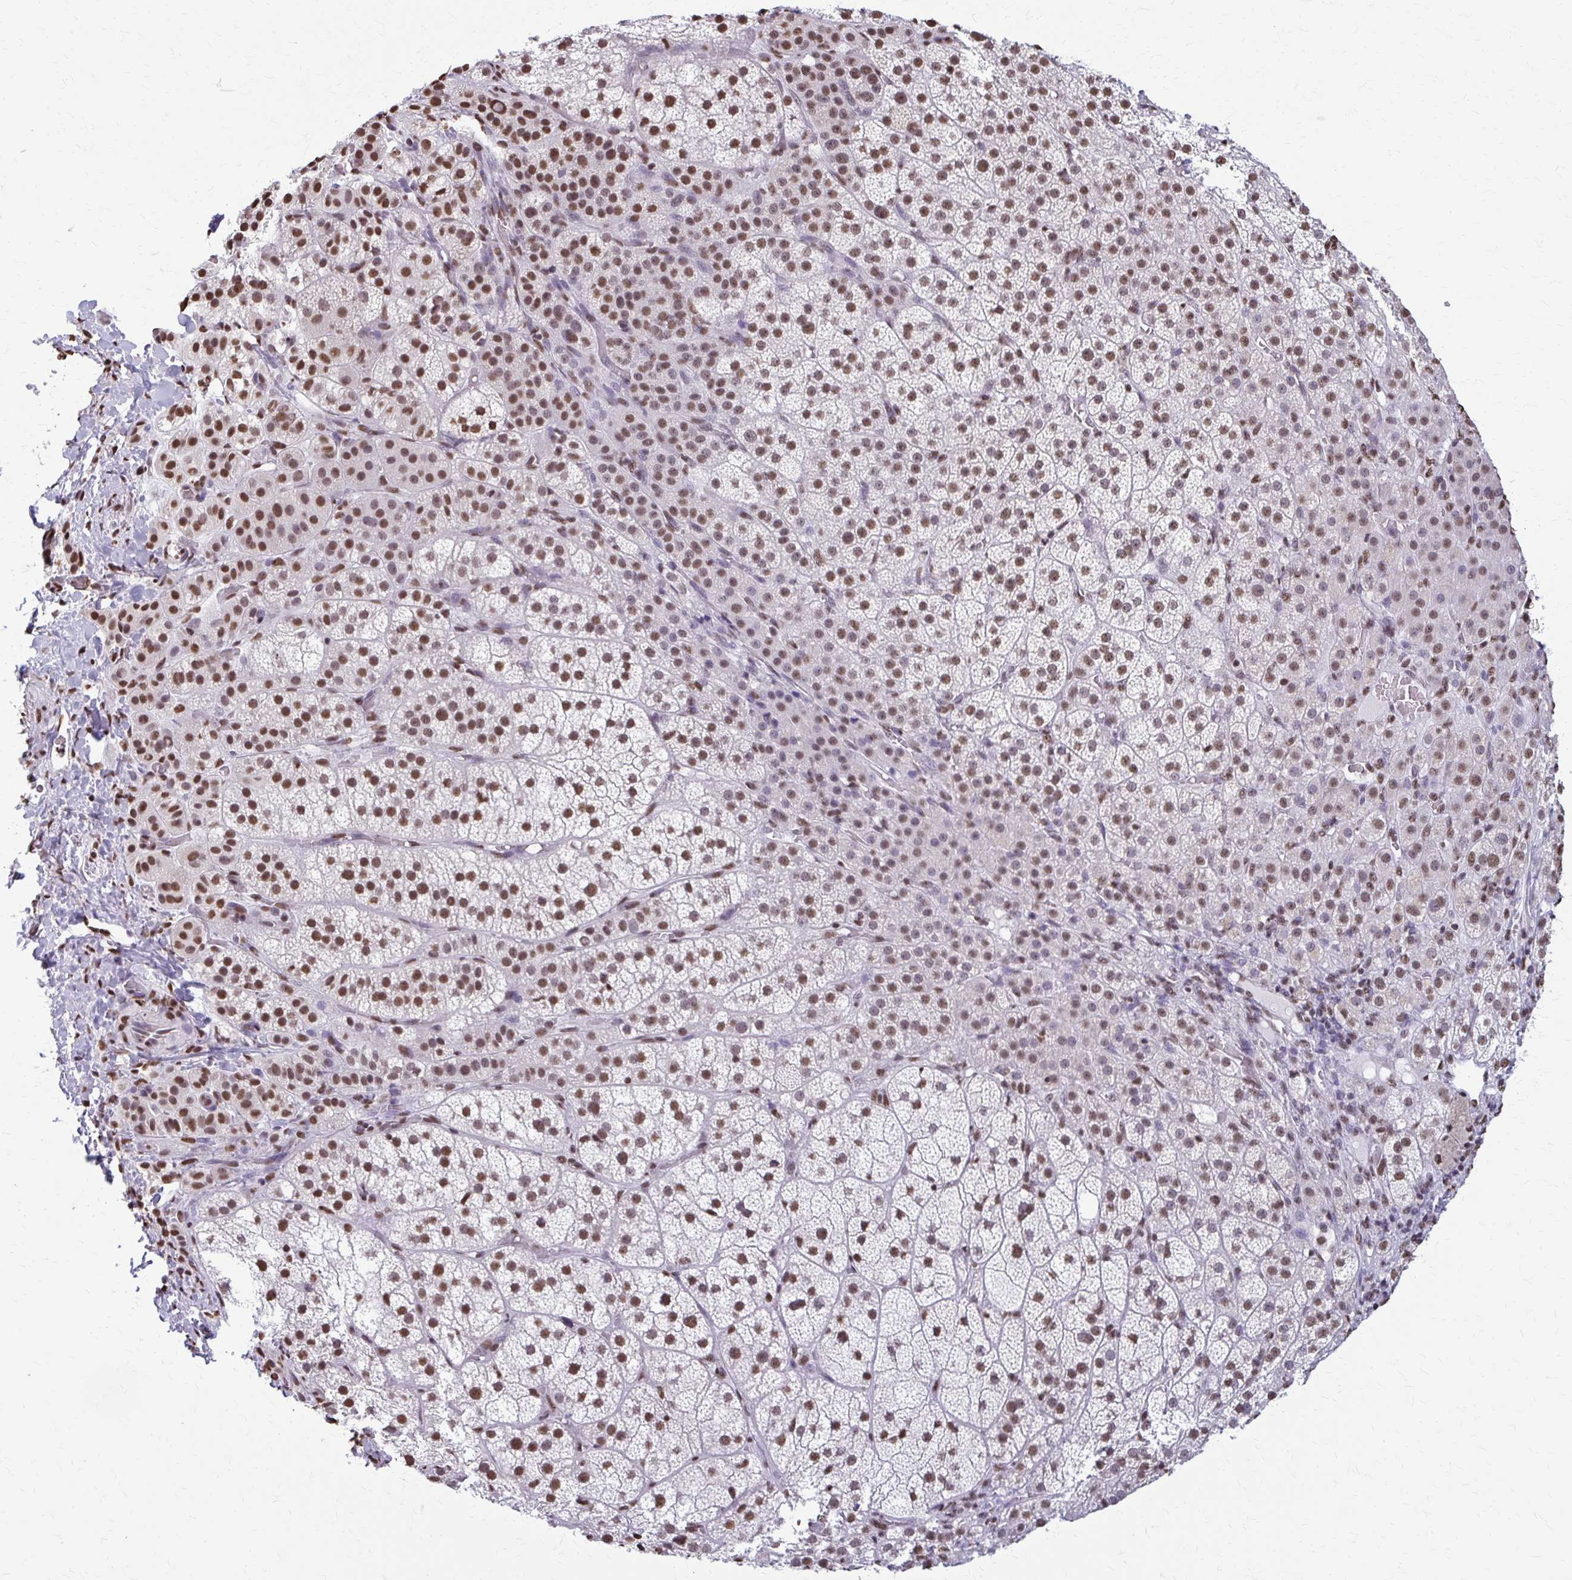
{"staining": {"intensity": "moderate", "quantity": ">75%", "location": "nuclear"}, "tissue": "adrenal gland", "cell_type": "Glandular cells", "image_type": "normal", "snomed": [{"axis": "morphology", "description": "Normal tissue, NOS"}, {"axis": "topography", "description": "Adrenal gland"}], "caption": "Glandular cells demonstrate medium levels of moderate nuclear positivity in approximately >75% of cells in unremarkable adrenal gland.", "gene": "SNRPA", "patient": {"sex": "female", "age": 60}}